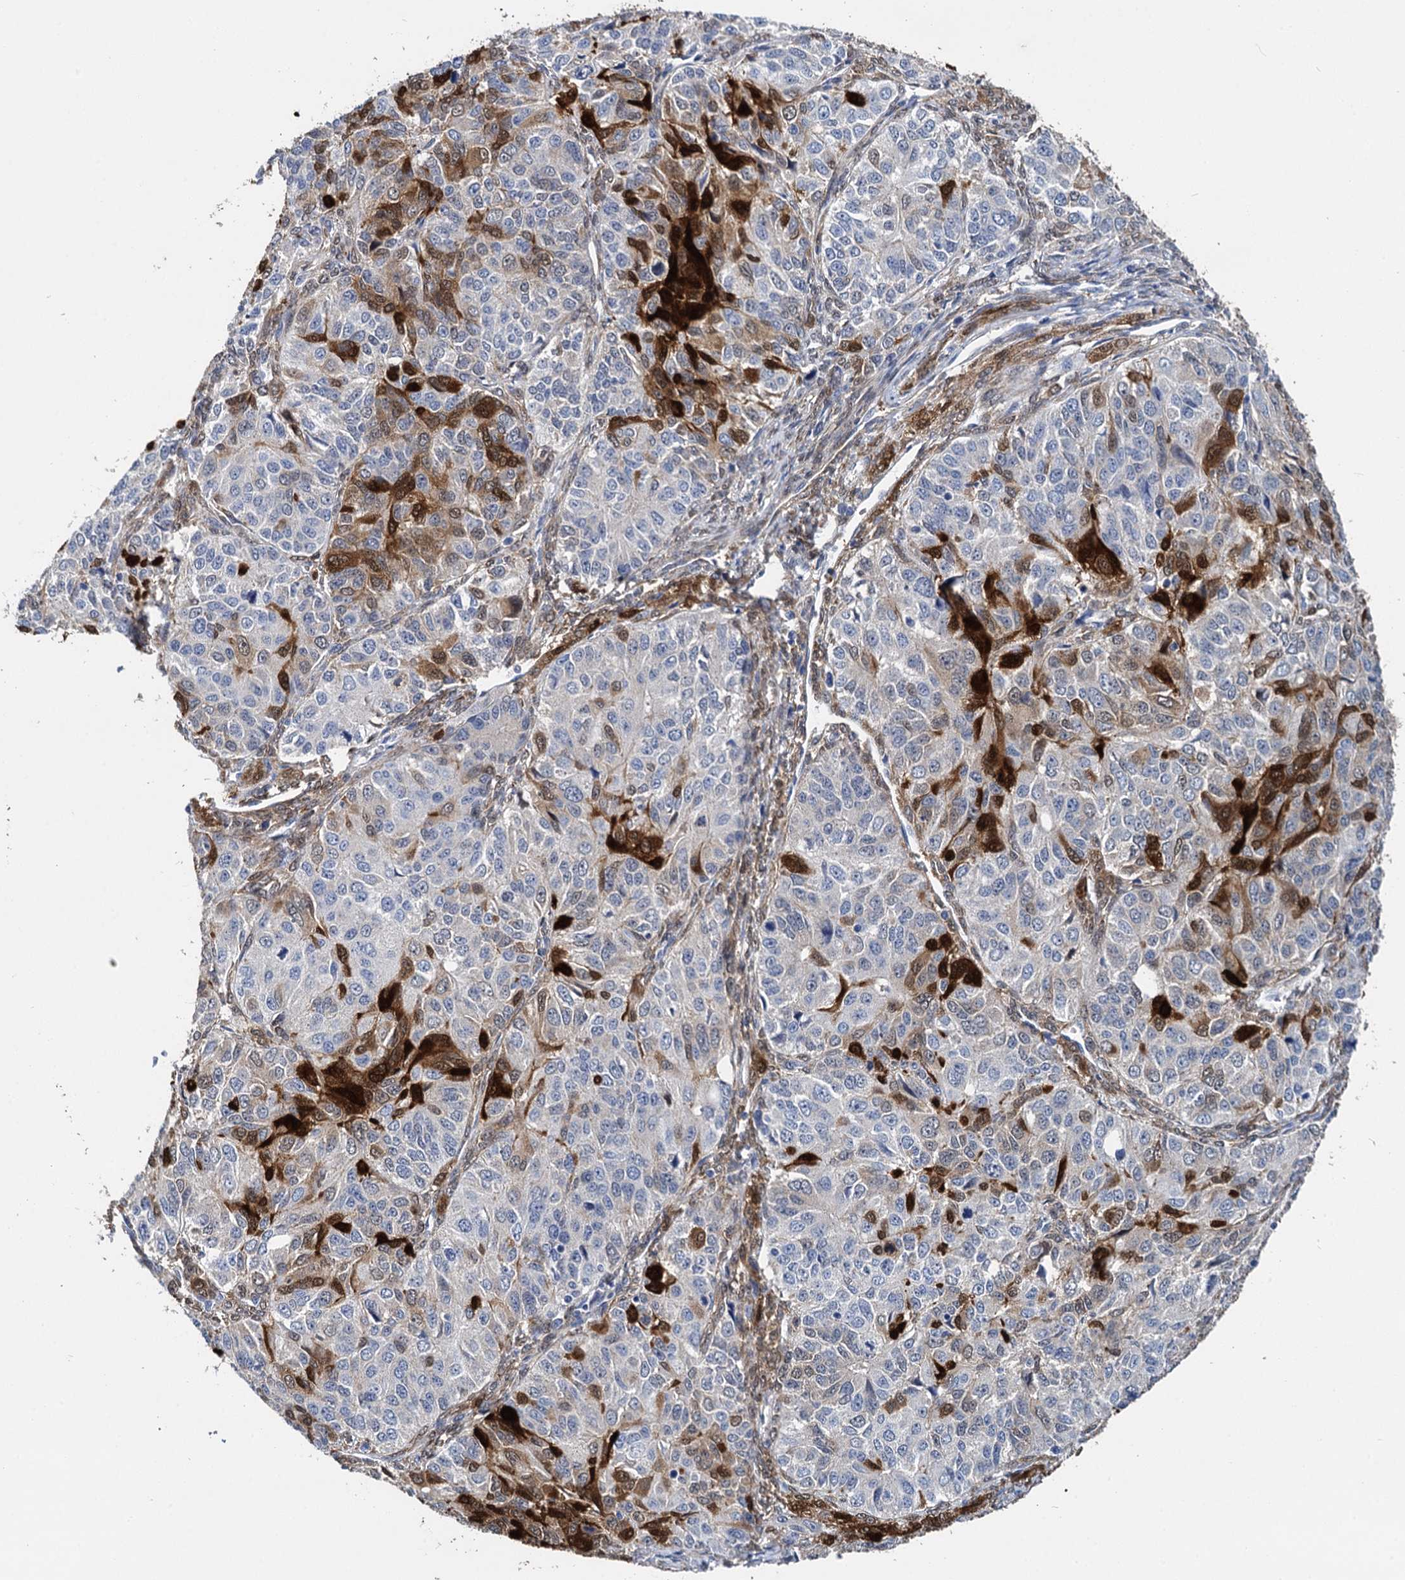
{"staining": {"intensity": "strong", "quantity": "<25%", "location": "cytoplasmic/membranous,nuclear"}, "tissue": "ovarian cancer", "cell_type": "Tumor cells", "image_type": "cancer", "snomed": [{"axis": "morphology", "description": "Carcinoma, endometroid"}, {"axis": "topography", "description": "Ovary"}], "caption": "Immunohistochemistry (IHC) (DAB) staining of human endometroid carcinoma (ovarian) exhibits strong cytoplasmic/membranous and nuclear protein expression in approximately <25% of tumor cells. (DAB (3,3'-diaminobenzidine) IHC with brightfield microscopy, high magnification).", "gene": "GSTM3", "patient": {"sex": "female", "age": 51}}